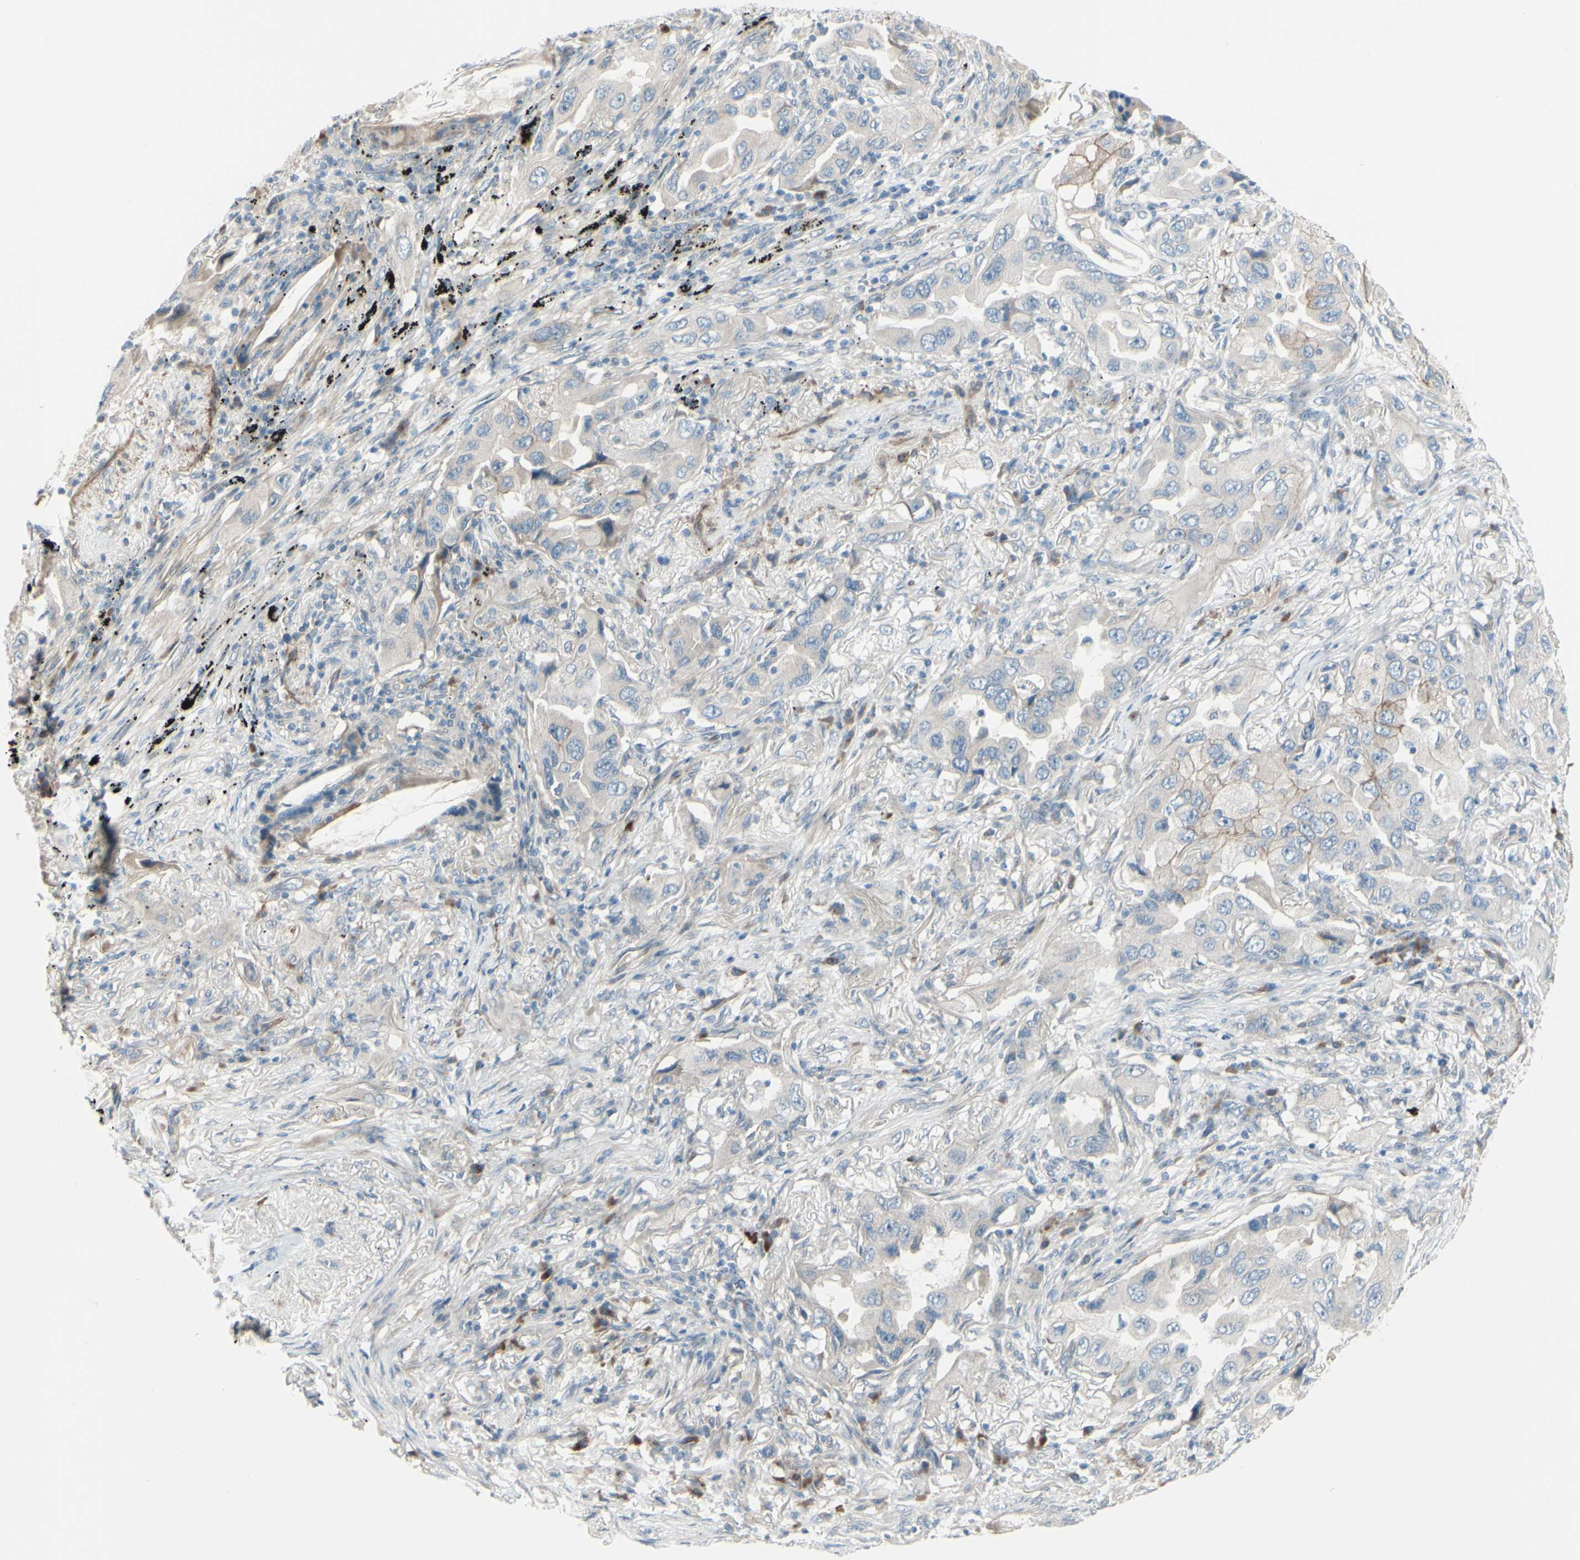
{"staining": {"intensity": "weak", "quantity": "<25%", "location": "cytoplasmic/membranous"}, "tissue": "lung cancer", "cell_type": "Tumor cells", "image_type": "cancer", "snomed": [{"axis": "morphology", "description": "Adenocarcinoma, NOS"}, {"axis": "topography", "description": "Lung"}], "caption": "Immunohistochemical staining of human adenocarcinoma (lung) exhibits no significant expression in tumor cells.", "gene": "LRRK1", "patient": {"sex": "female", "age": 65}}